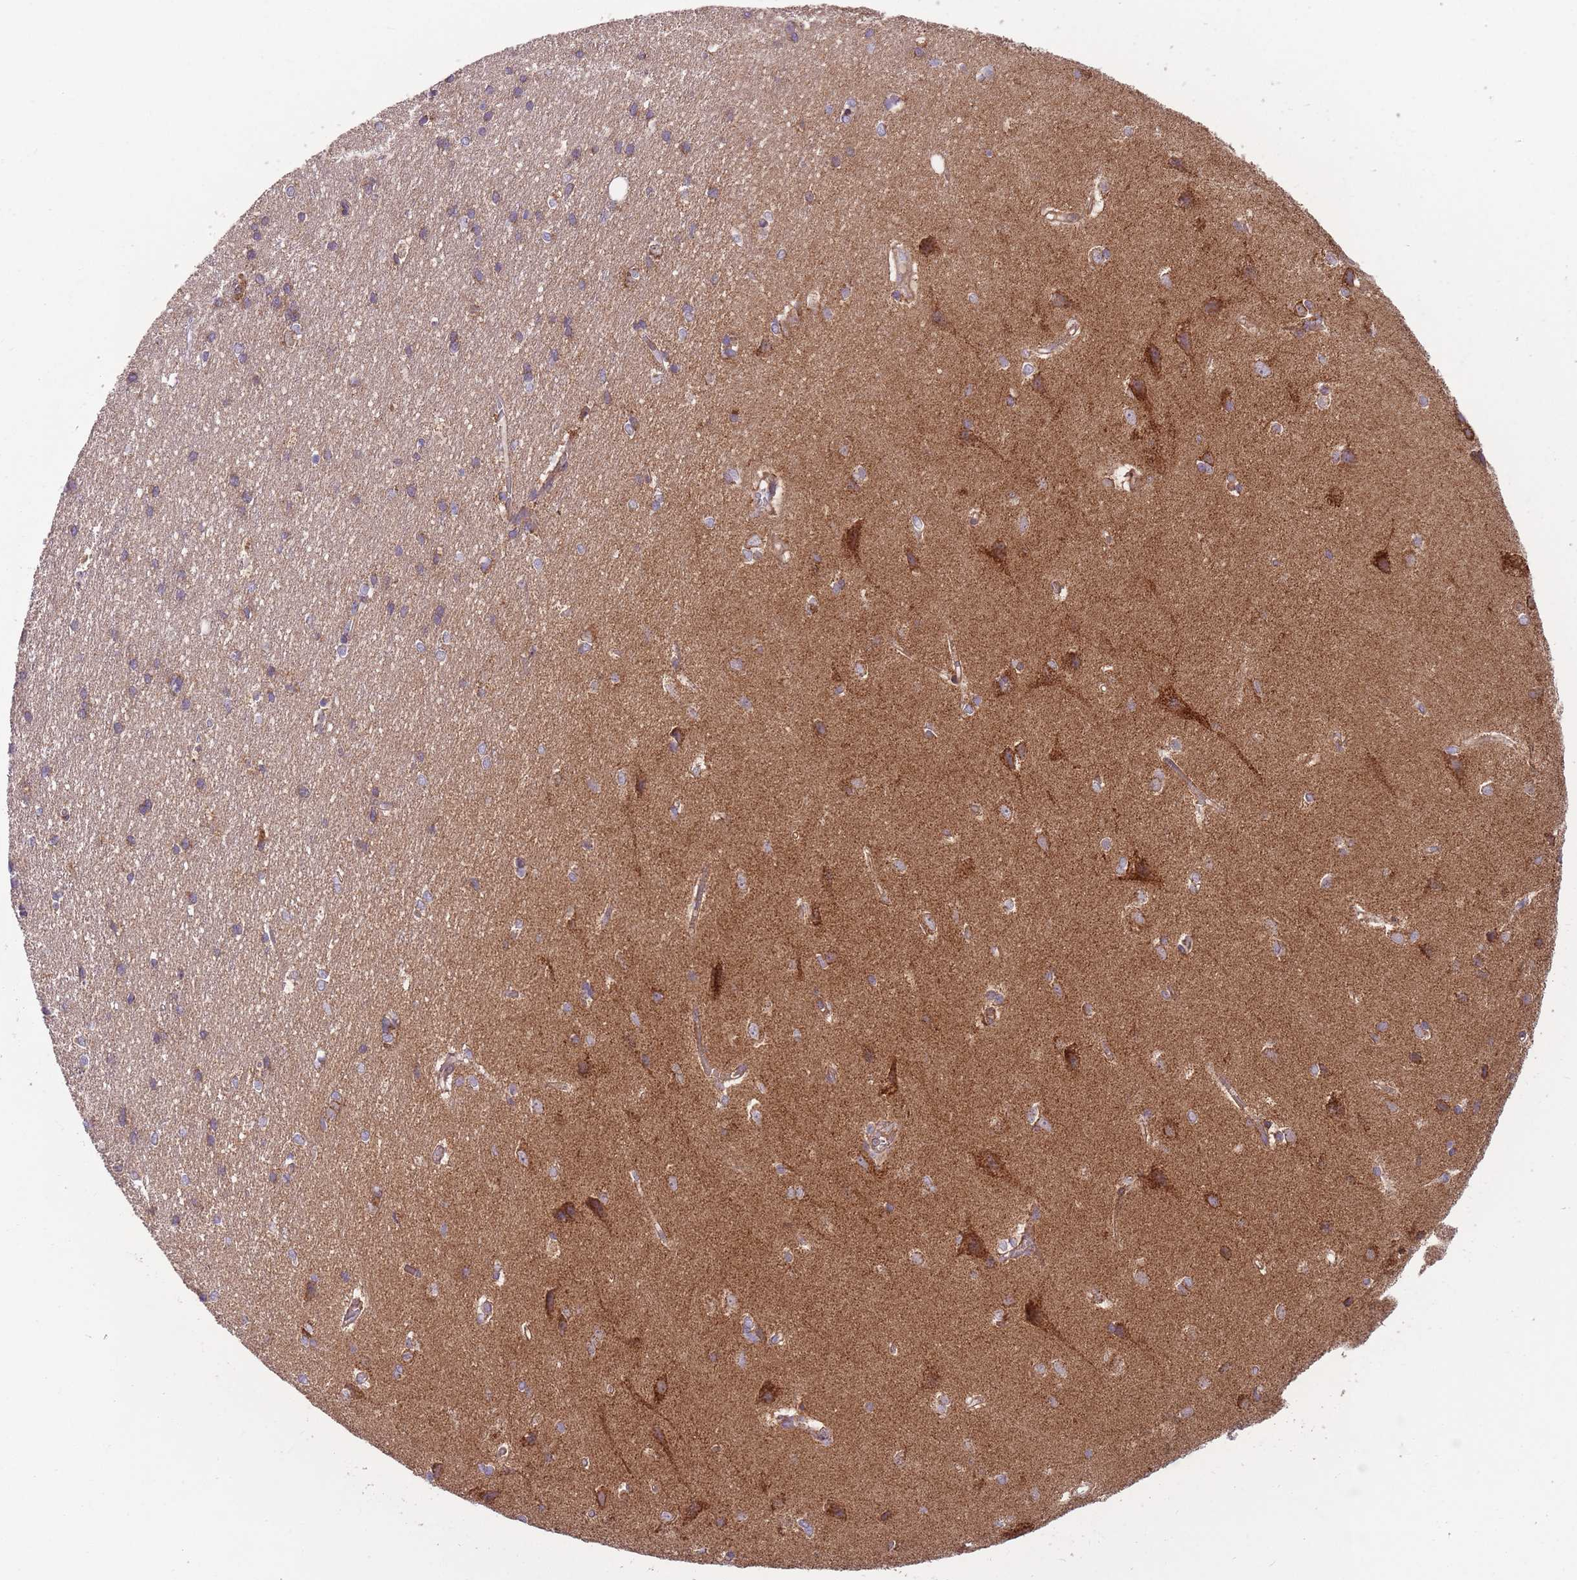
{"staining": {"intensity": "moderate", "quantity": ">75%", "location": "cytoplasmic/membranous"}, "tissue": "cerebral cortex", "cell_type": "Endothelial cells", "image_type": "normal", "snomed": [{"axis": "morphology", "description": "Normal tissue, NOS"}, {"axis": "topography", "description": "Cerebral cortex"}], "caption": "This photomicrograph shows immunohistochemistry staining of normal human cerebral cortex, with medium moderate cytoplasmic/membranous staining in about >75% of endothelial cells.", "gene": "ENSG00000255639", "patient": {"sex": "male", "age": 37}}